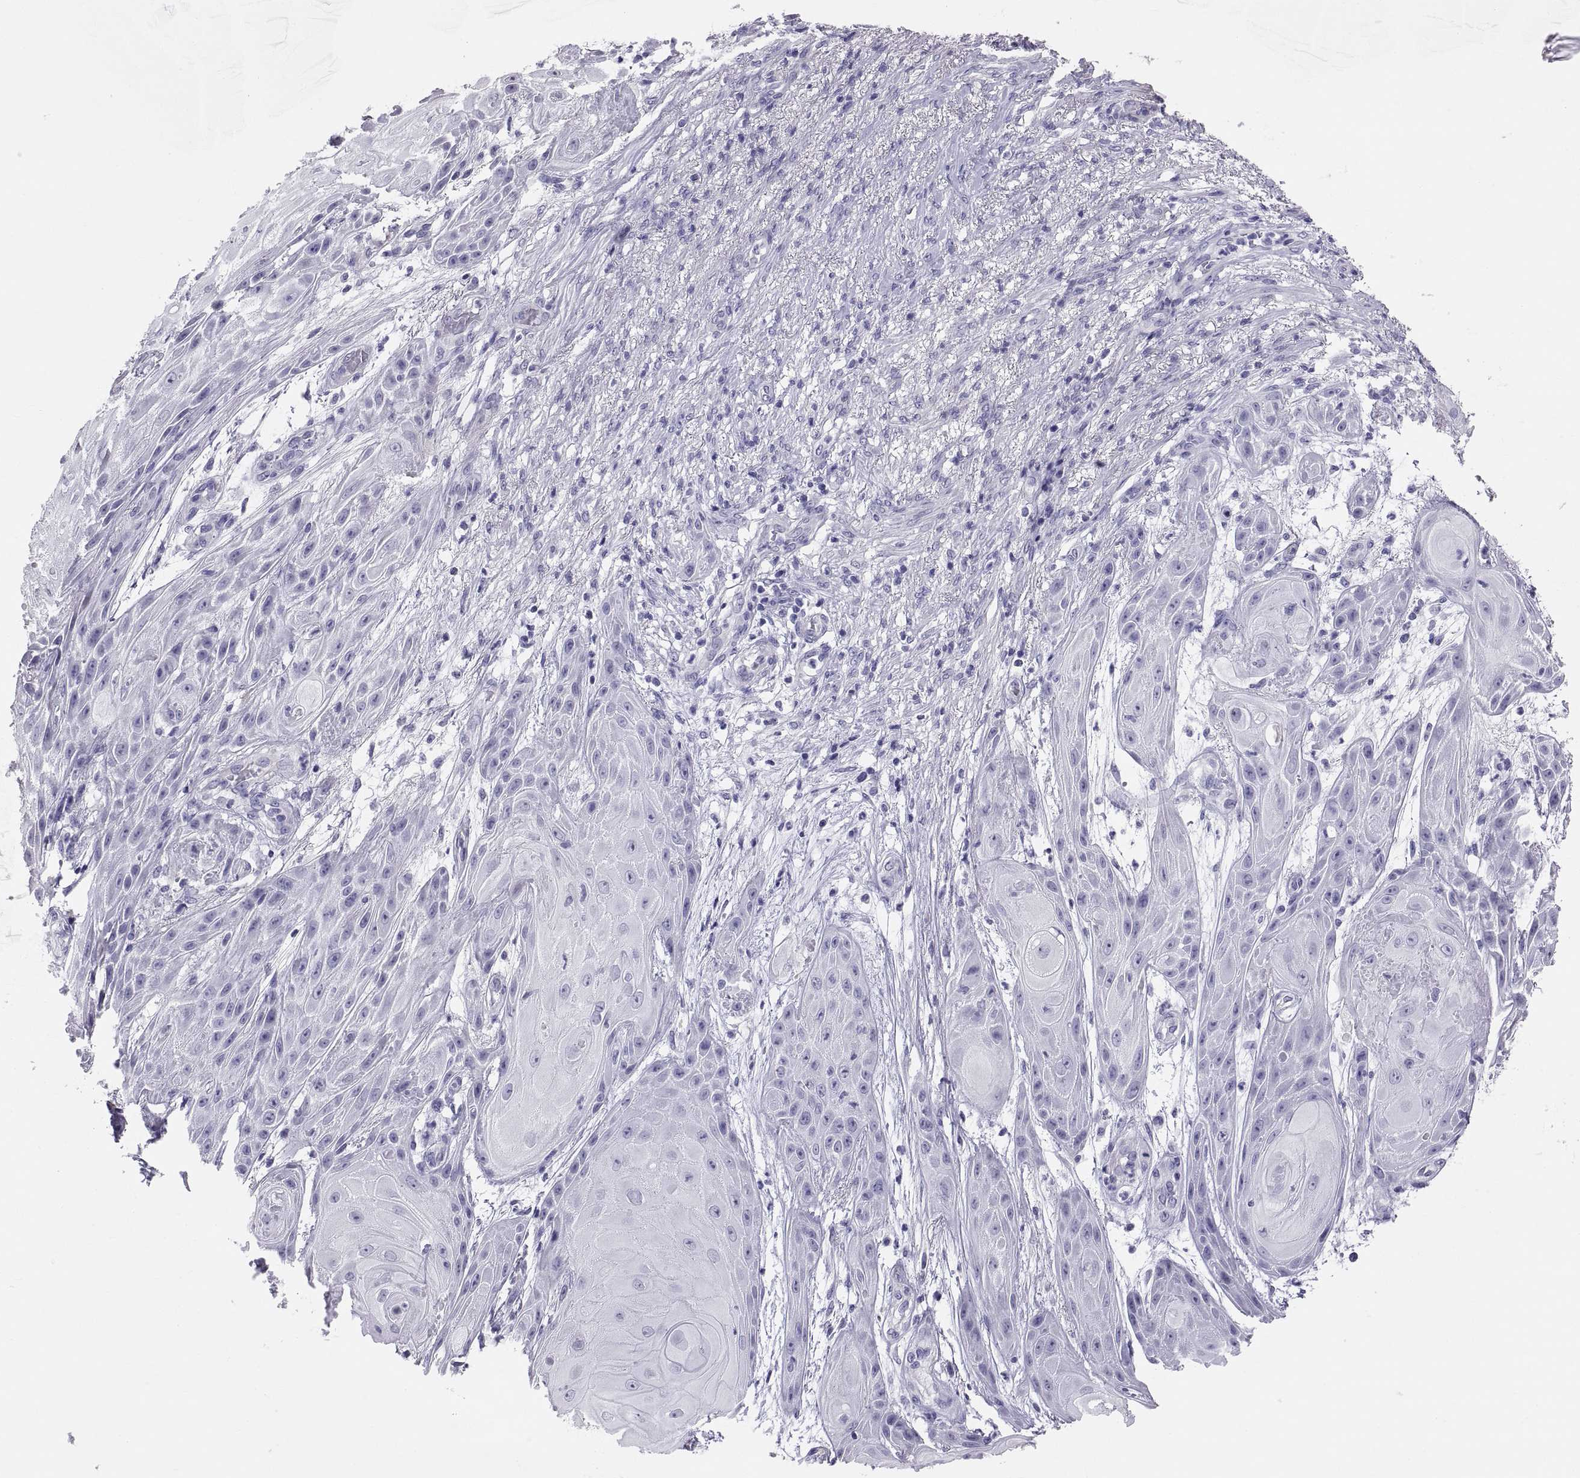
{"staining": {"intensity": "negative", "quantity": "none", "location": "none"}, "tissue": "skin cancer", "cell_type": "Tumor cells", "image_type": "cancer", "snomed": [{"axis": "morphology", "description": "Squamous cell carcinoma, NOS"}, {"axis": "topography", "description": "Skin"}], "caption": "A photomicrograph of human skin squamous cell carcinoma is negative for staining in tumor cells.", "gene": "FAM170A", "patient": {"sex": "male", "age": 62}}